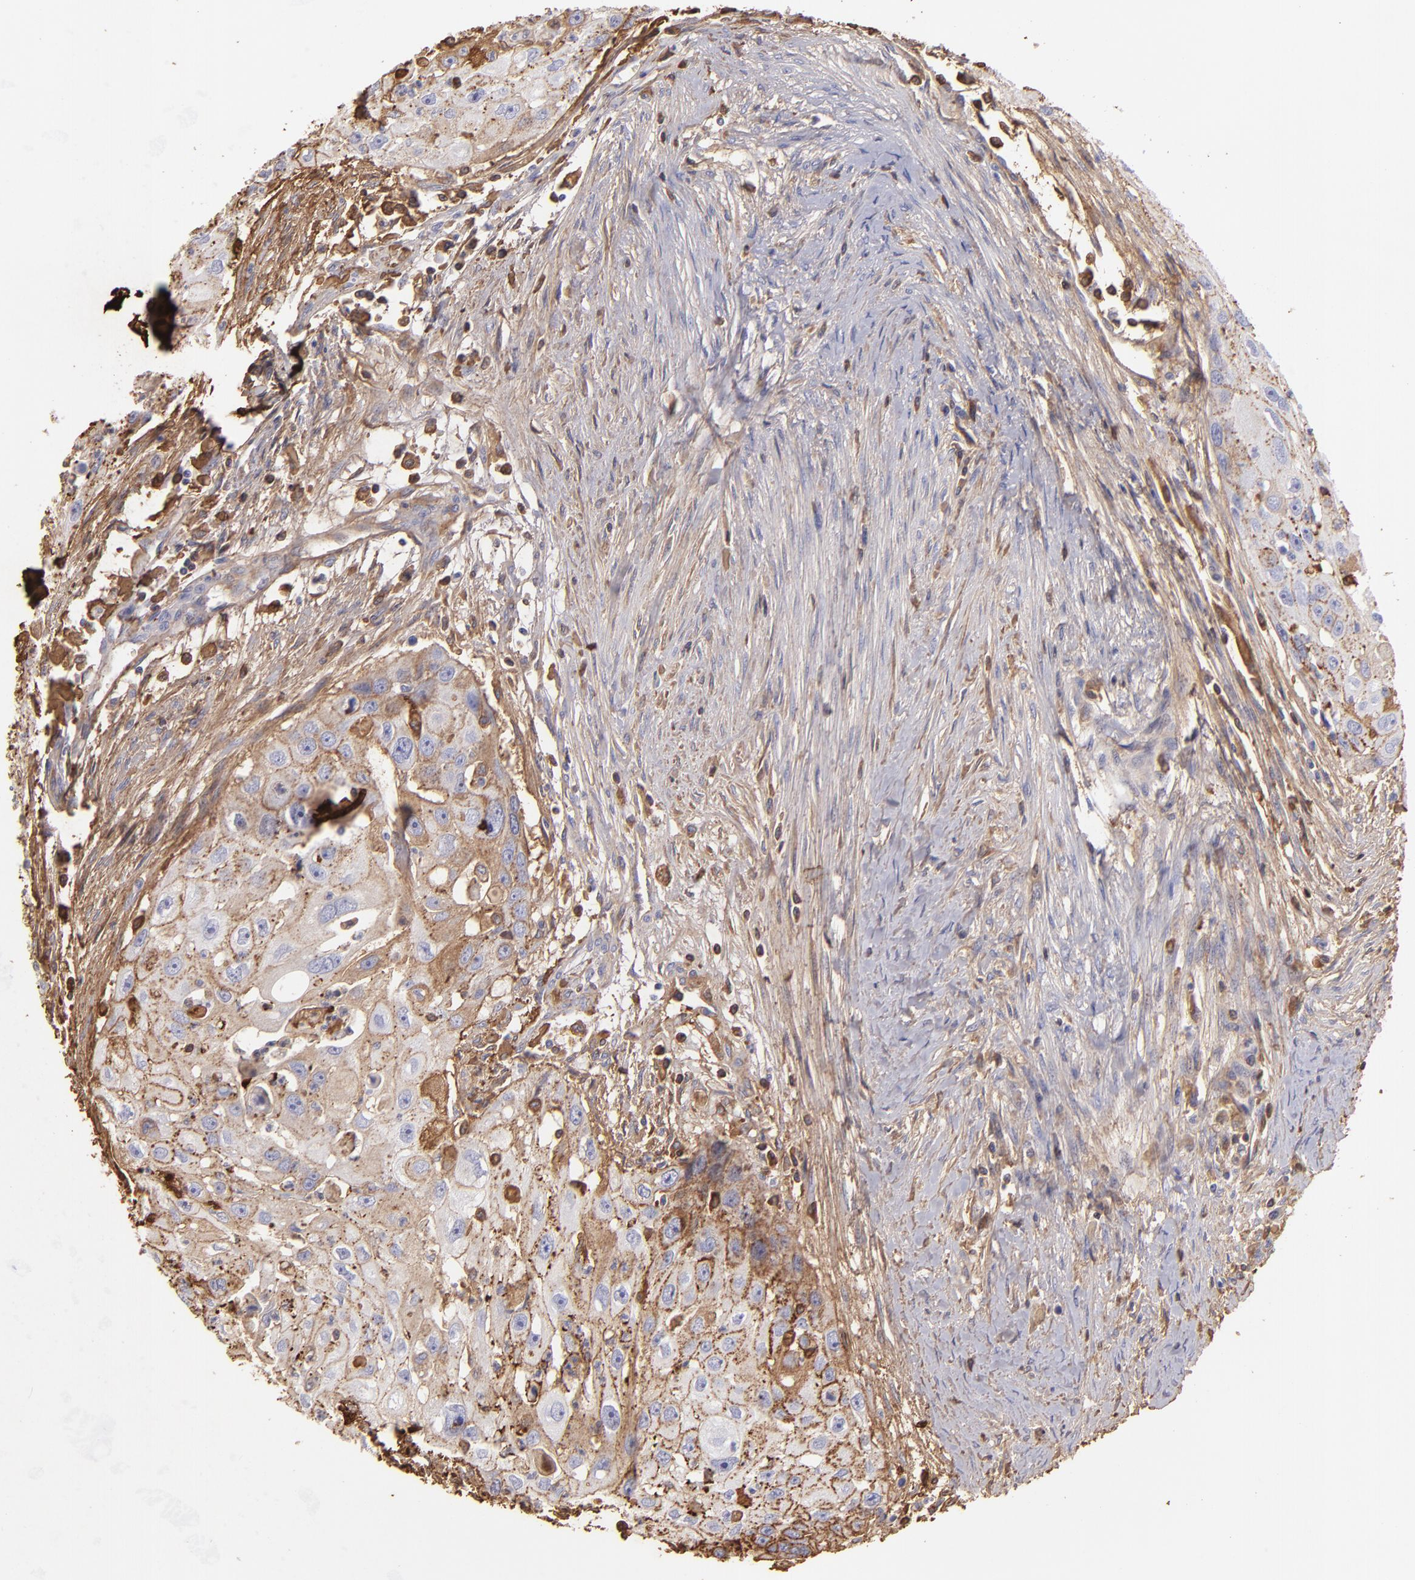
{"staining": {"intensity": "moderate", "quantity": "25%-75%", "location": "cytoplasmic/membranous"}, "tissue": "head and neck cancer", "cell_type": "Tumor cells", "image_type": "cancer", "snomed": [{"axis": "morphology", "description": "Squamous cell carcinoma, NOS"}, {"axis": "topography", "description": "Head-Neck"}], "caption": "The histopathology image reveals immunohistochemical staining of squamous cell carcinoma (head and neck). There is moderate cytoplasmic/membranous positivity is identified in approximately 25%-75% of tumor cells.", "gene": "FGB", "patient": {"sex": "male", "age": 64}}